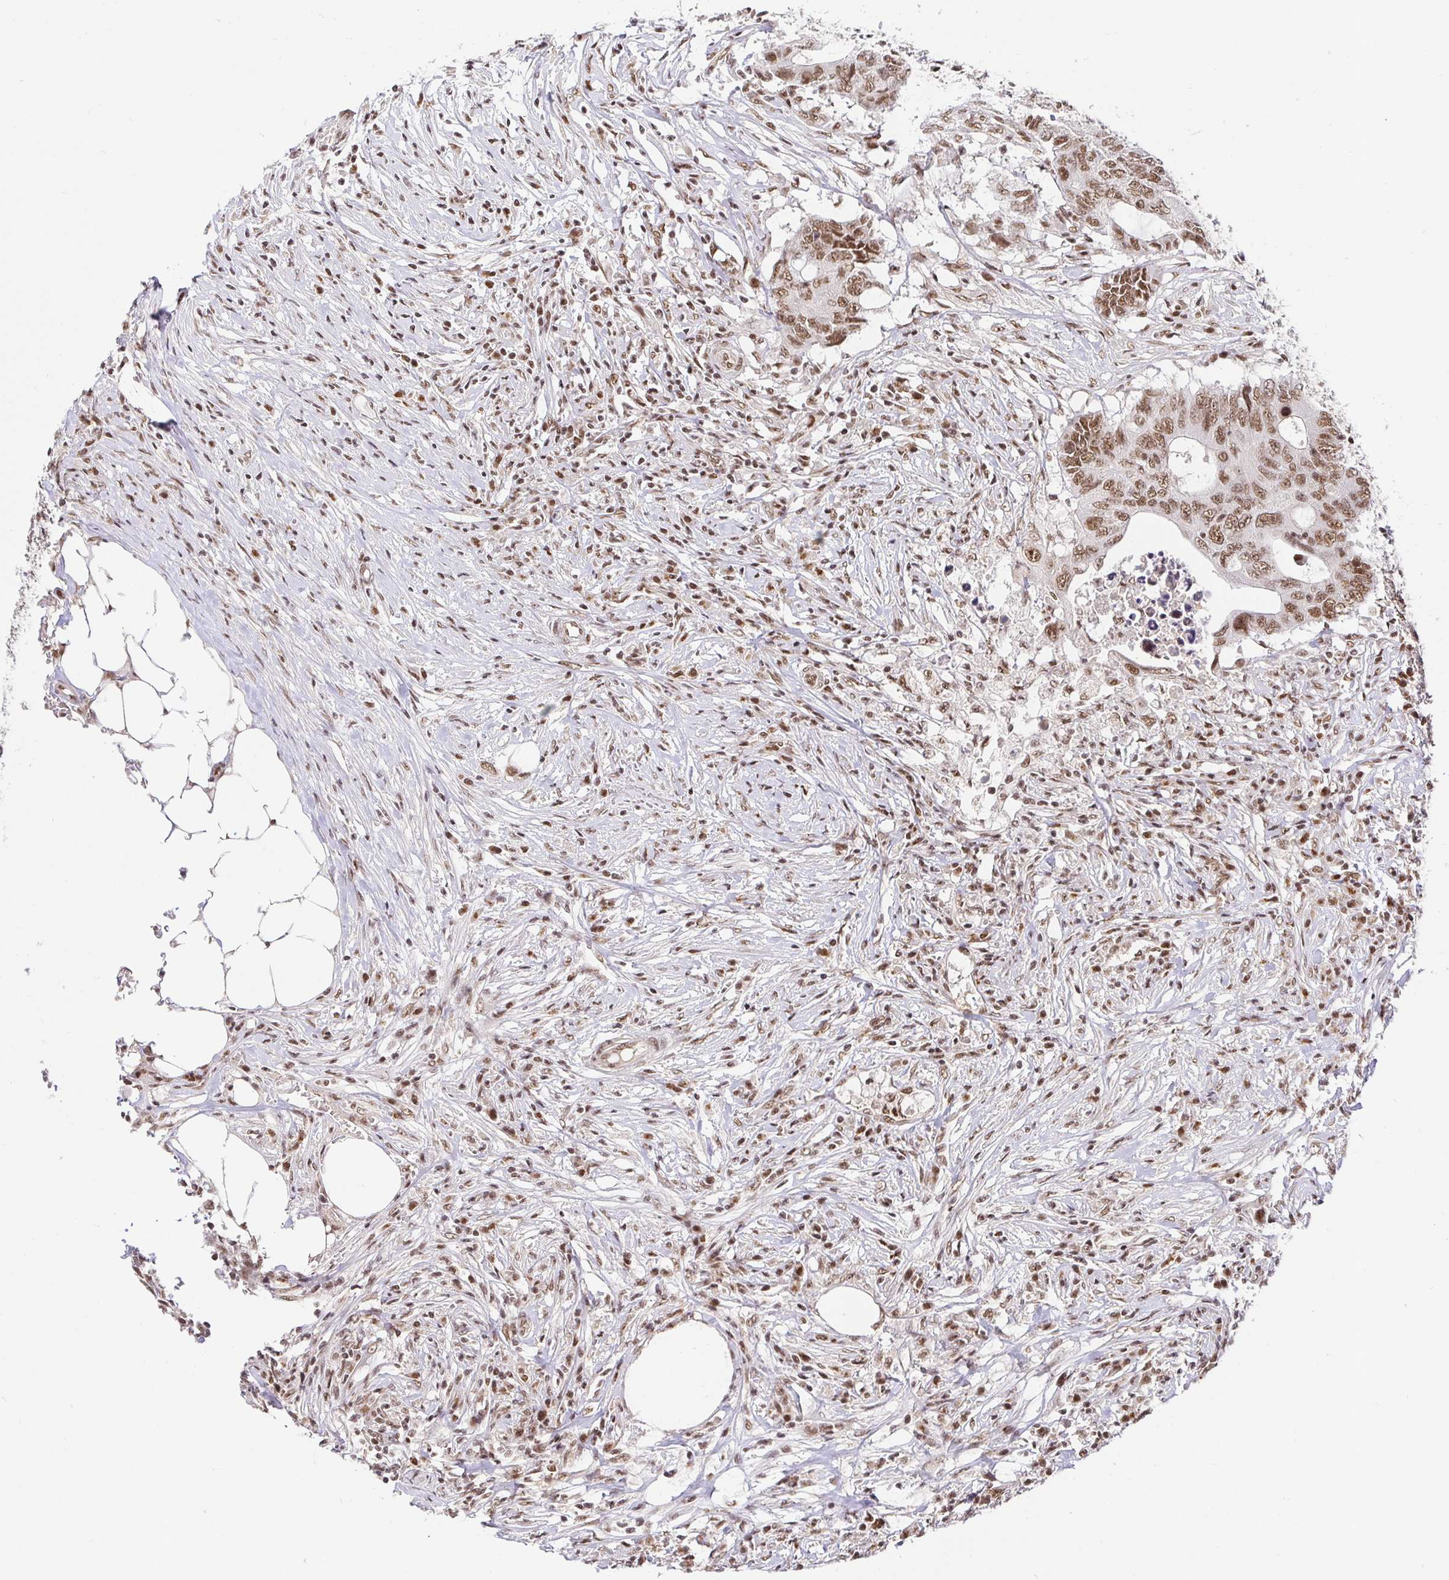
{"staining": {"intensity": "moderate", "quantity": ">75%", "location": "nuclear"}, "tissue": "colorectal cancer", "cell_type": "Tumor cells", "image_type": "cancer", "snomed": [{"axis": "morphology", "description": "Adenocarcinoma, NOS"}, {"axis": "topography", "description": "Colon"}], "caption": "Human colorectal cancer (adenocarcinoma) stained with a brown dye demonstrates moderate nuclear positive staining in about >75% of tumor cells.", "gene": "USF1", "patient": {"sex": "male", "age": 71}}